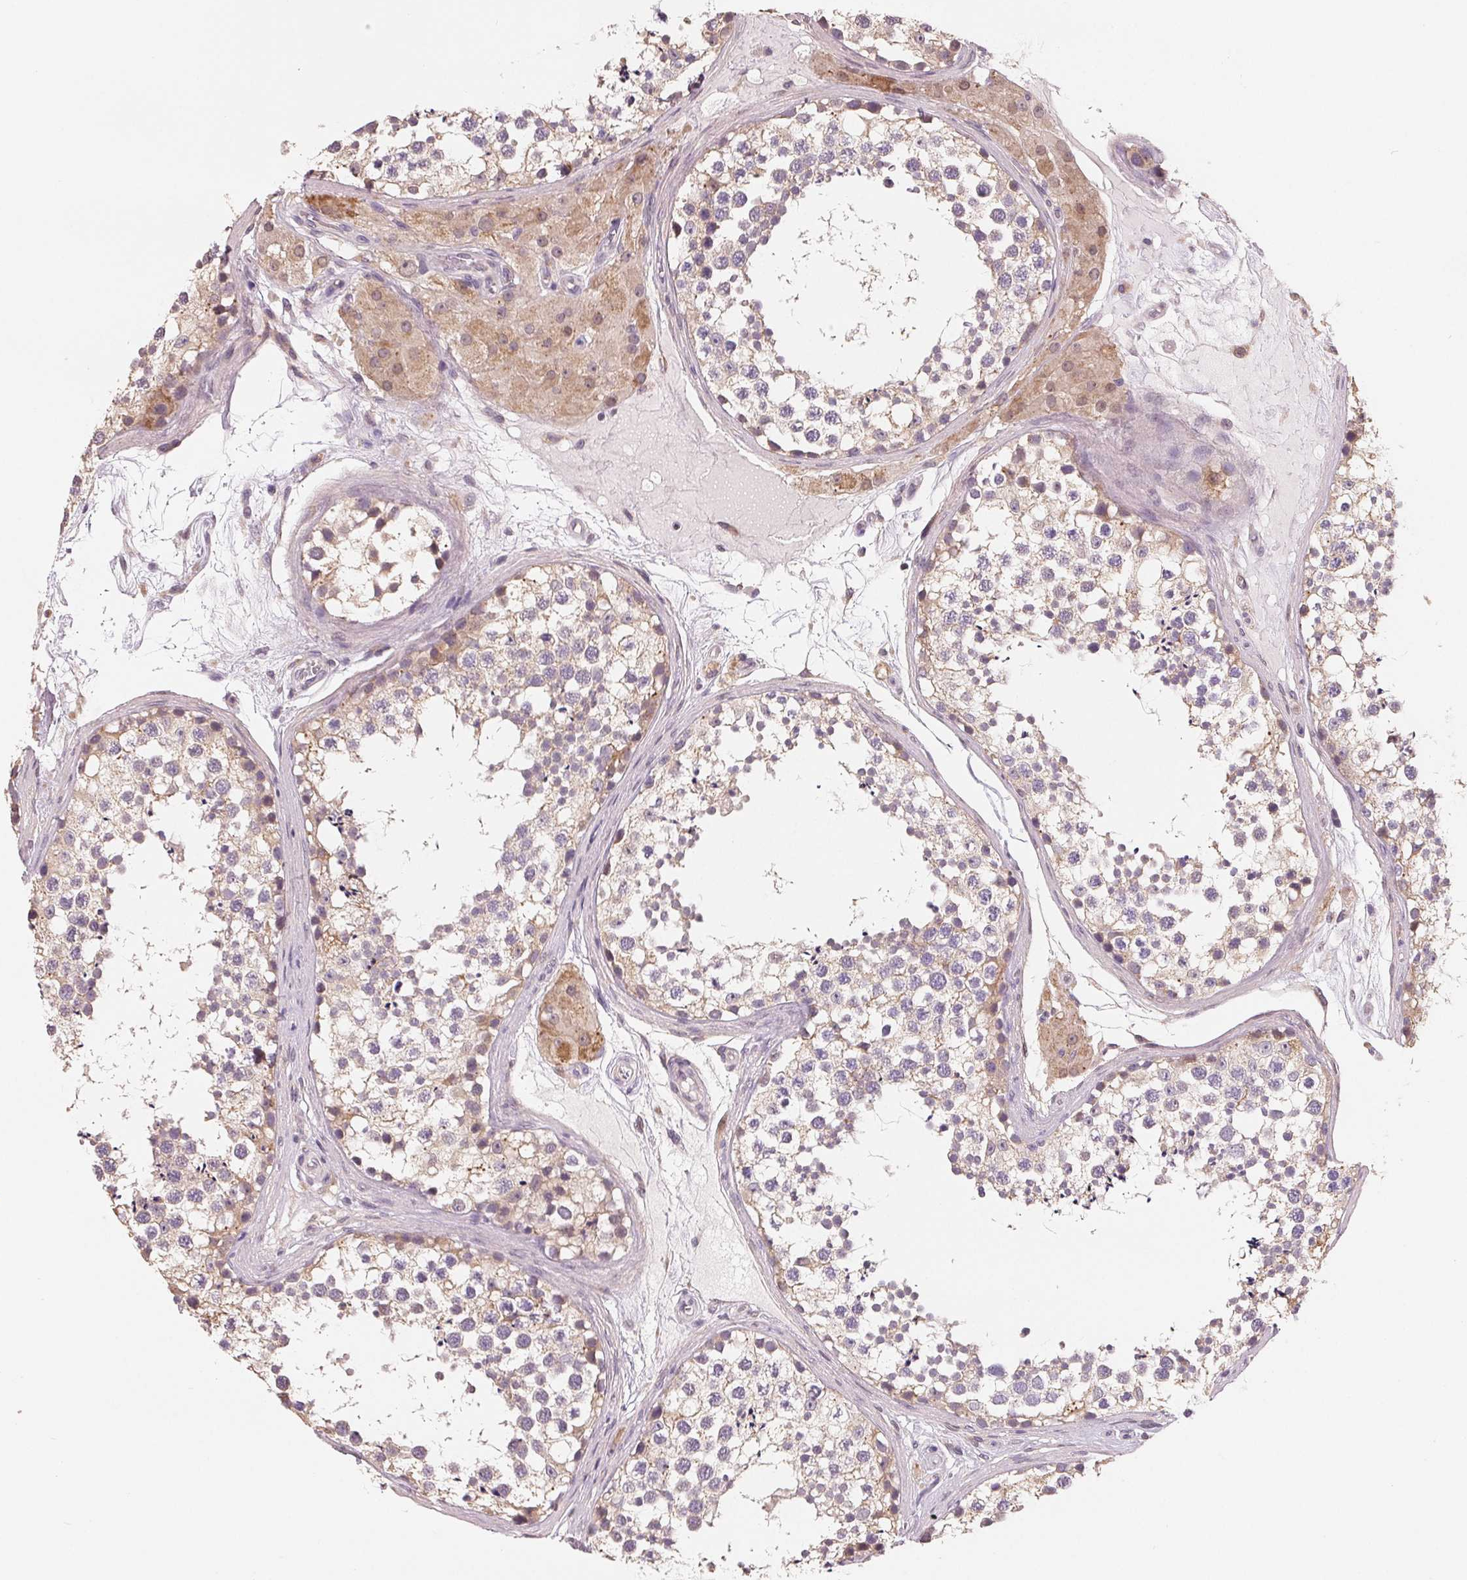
{"staining": {"intensity": "negative", "quantity": "none", "location": "none"}, "tissue": "testis", "cell_type": "Cells in seminiferous ducts", "image_type": "normal", "snomed": [{"axis": "morphology", "description": "Normal tissue, NOS"}, {"axis": "morphology", "description": "Seminoma, NOS"}, {"axis": "topography", "description": "Testis"}], "caption": "DAB immunohistochemical staining of normal testis displays no significant positivity in cells in seminiferous ducts. (Immunohistochemistry, brightfield microscopy, high magnification).", "gene": "VTCN1", "patient": {"sex": "male", "age": 65}}